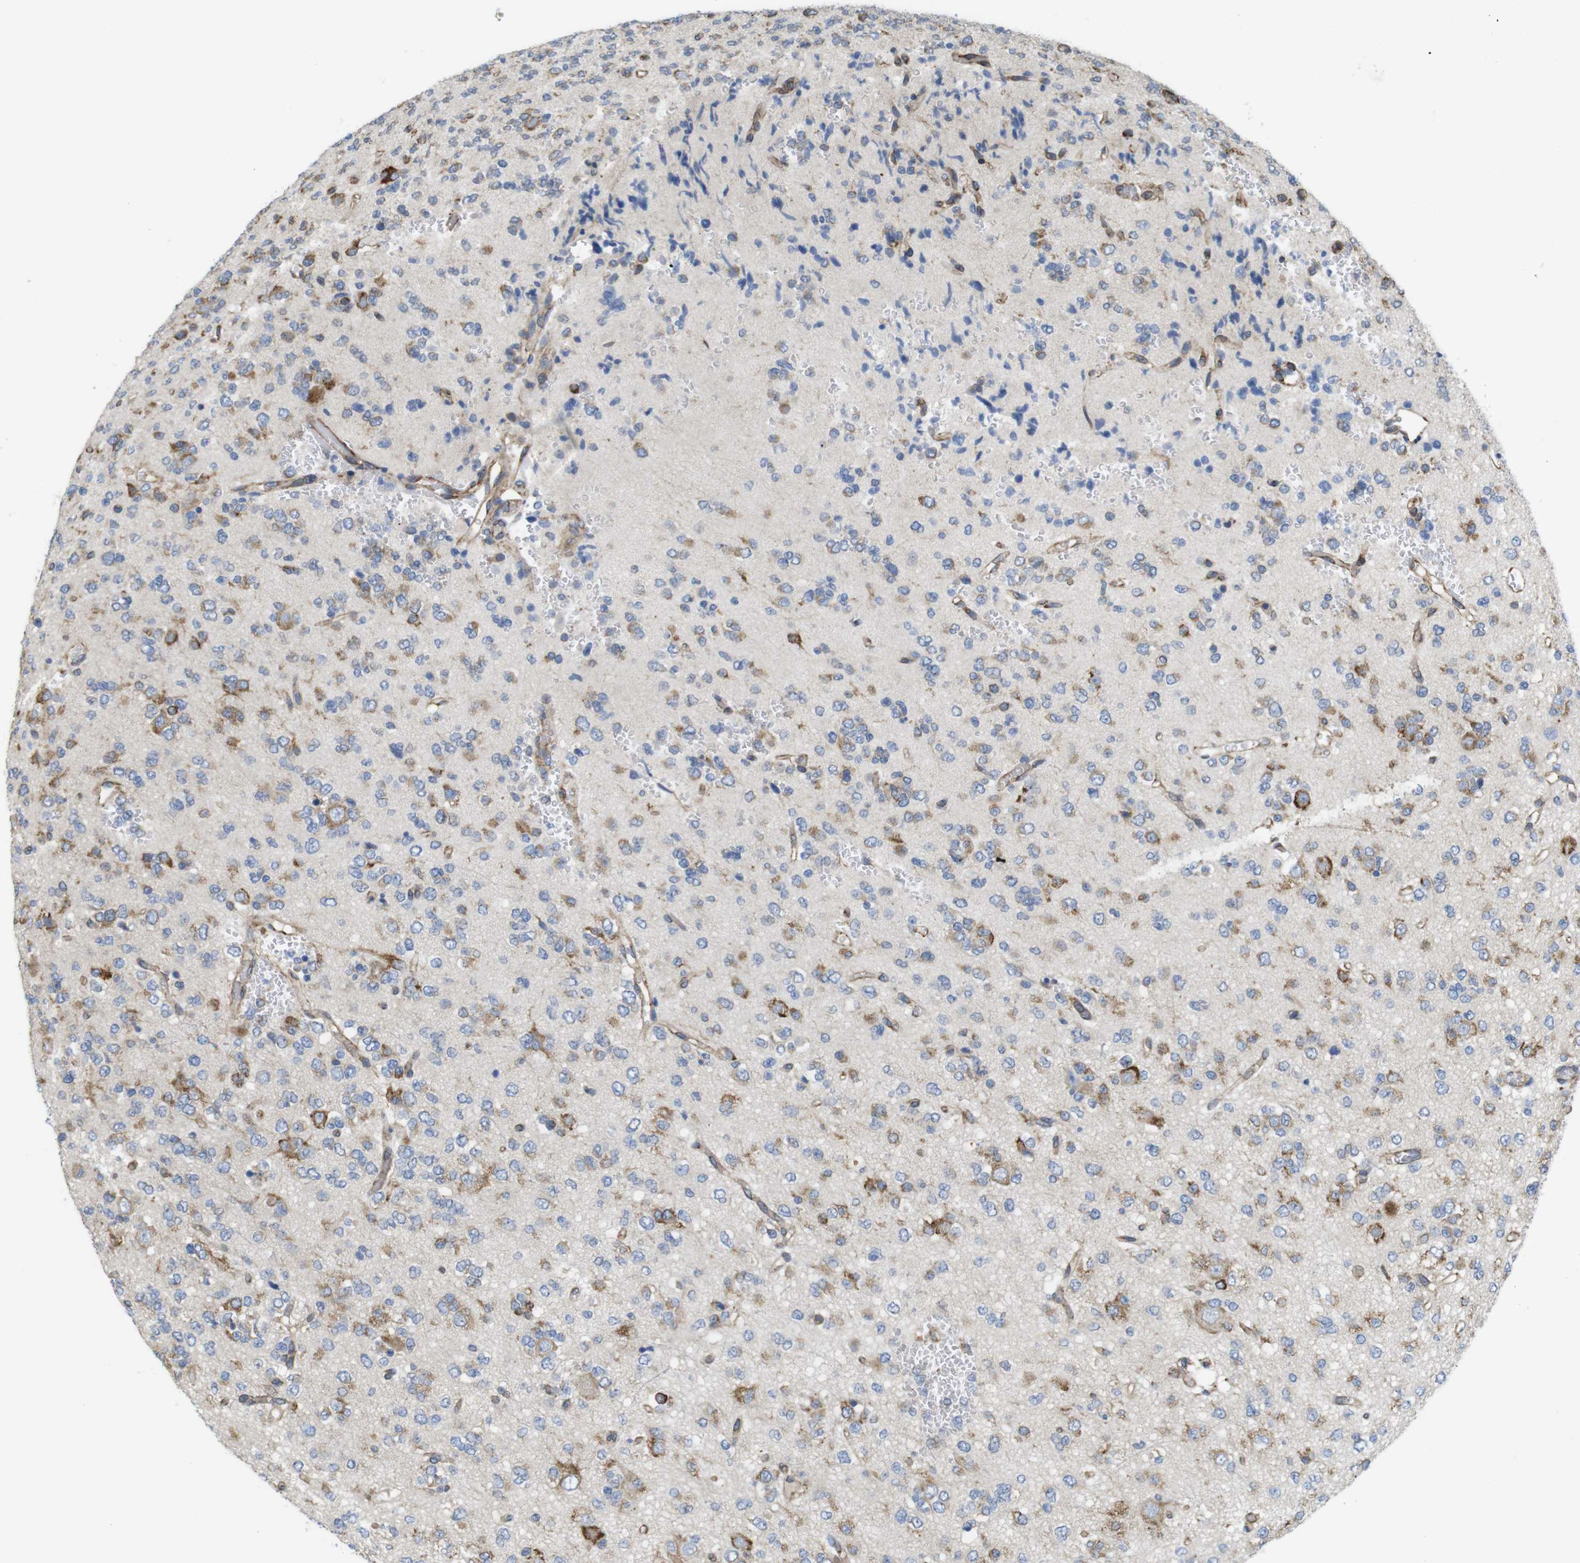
{"staining": {"intensity": "moderate", "quantity": "25%-75%", "location": "cytoplasmic/membranous"}, "tissue": "glioma", "cell_type": "Tumor cells", "image_type": "cancer", "snomed": [{"axis": "morphology", "description": "Glioma, malignant, Low grade"}, {"axis": "topography", "description": "Brain"}], "caption": "The histopathology image displays staining of low-grade glioma (malignant), revealing moderate cytoplasmic/membranous protein positivity (brown color) within tumor cells.", "gene": "PCNX2", "patient": {"sex": "male", "age": 38}}